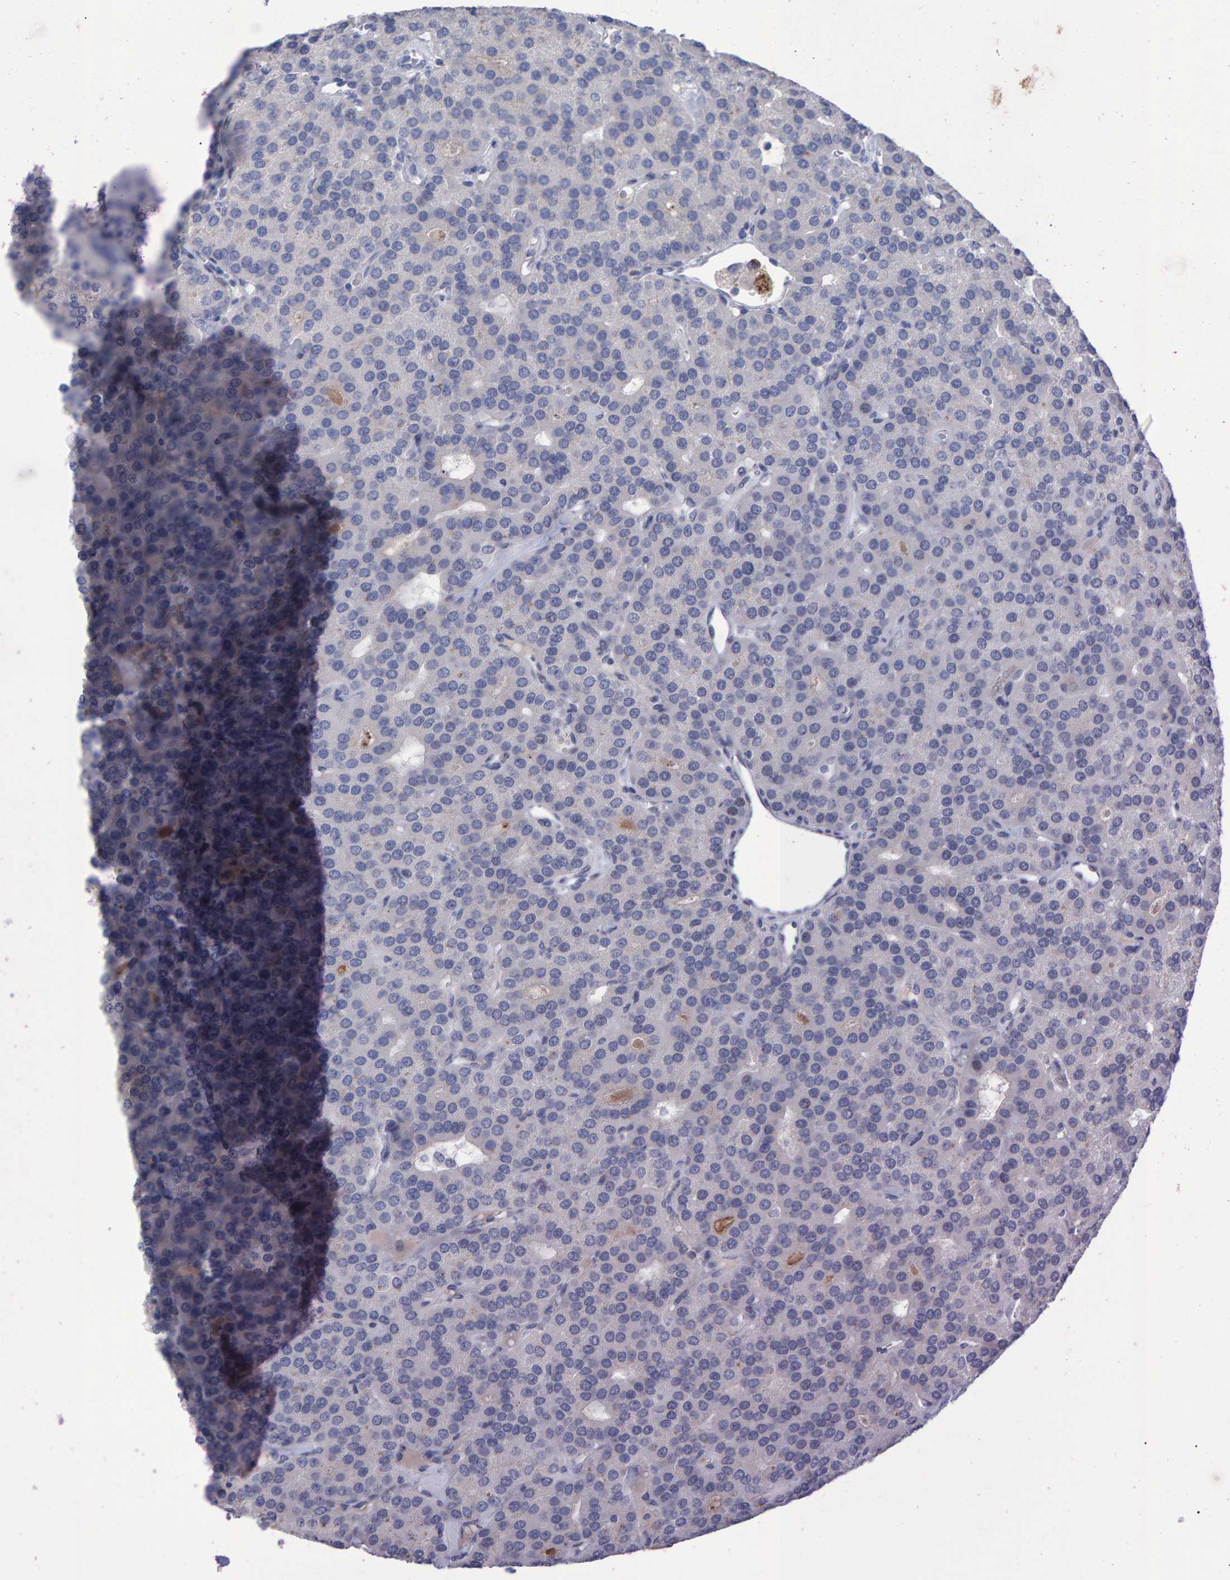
{"staining": {"intensity": "negative", "quantity": "none", "location": "none"}, "tissue": "parathyroid gland", "cell_type": "Glandular cells", "image_type": "normal", "snomed": [{"axis": "morphology", "description": "Normal tissue, NOS"}, {"axis": "morphology", "description": "Adenoma, NOS"}, {"axis": "topography", "description": "Parathyroid gland"}], "caption": "IHC of benign parathyroid gland demonstrates no expression in glandular cells.", "gene": "PROCA1", "patient": {"sex": "female", "age": 86}}